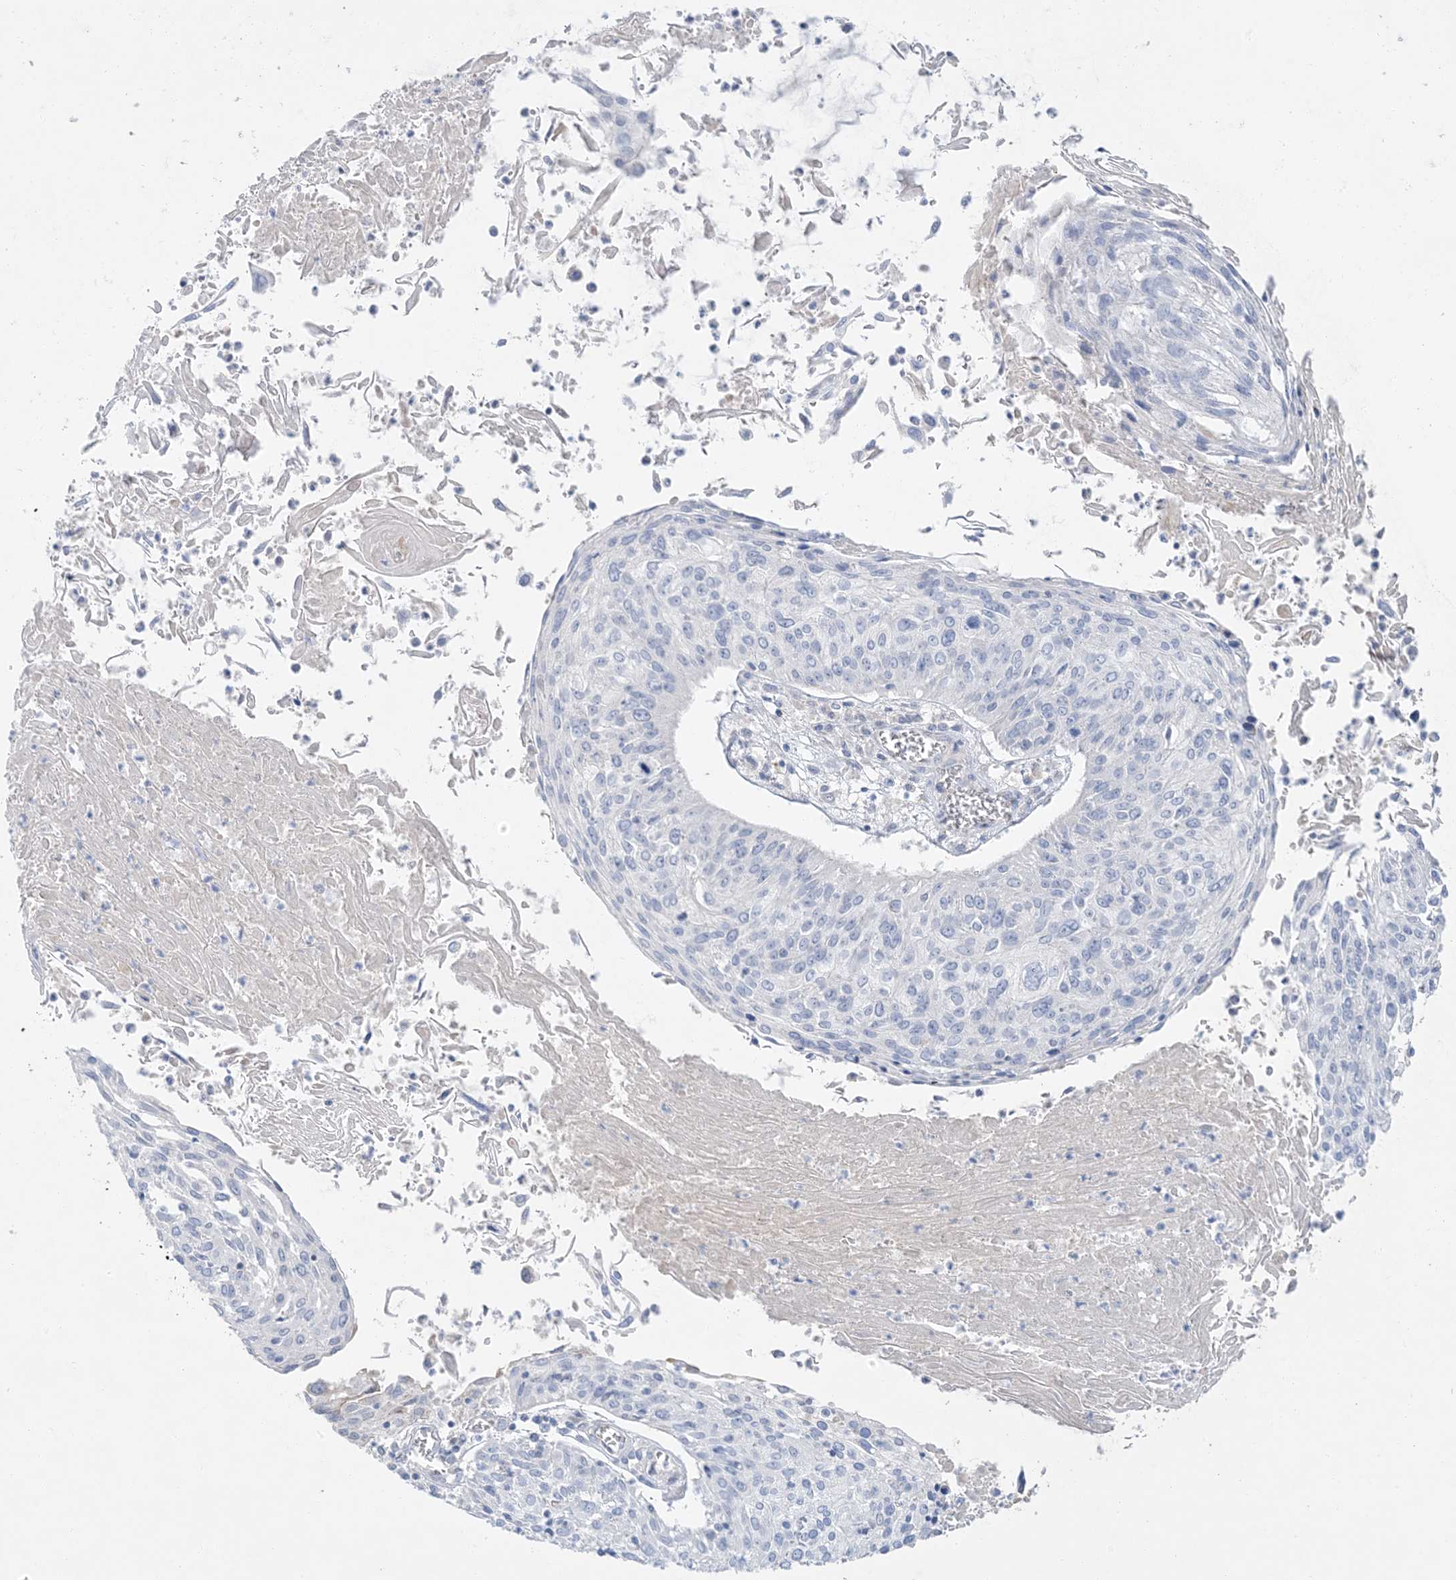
{"staining": {"intensity": "negative", "quantity": "none", "location": "none"}, "tissue": "cervical cancer", "cell_type": "Tumor cells", "image_type": "cancer", "snomed": [{"axis": "morphology", "description": "Squamous cell carcinoma, NOS"}, {"axis": "topography", "description": "Cervix"}], "caption": "Tumor cells are negative for brown protein staining in cervical cancer (squamous cell carcinoma).", "gene": "FAM184A", "patient": {"sex": "female", "age": 51}}